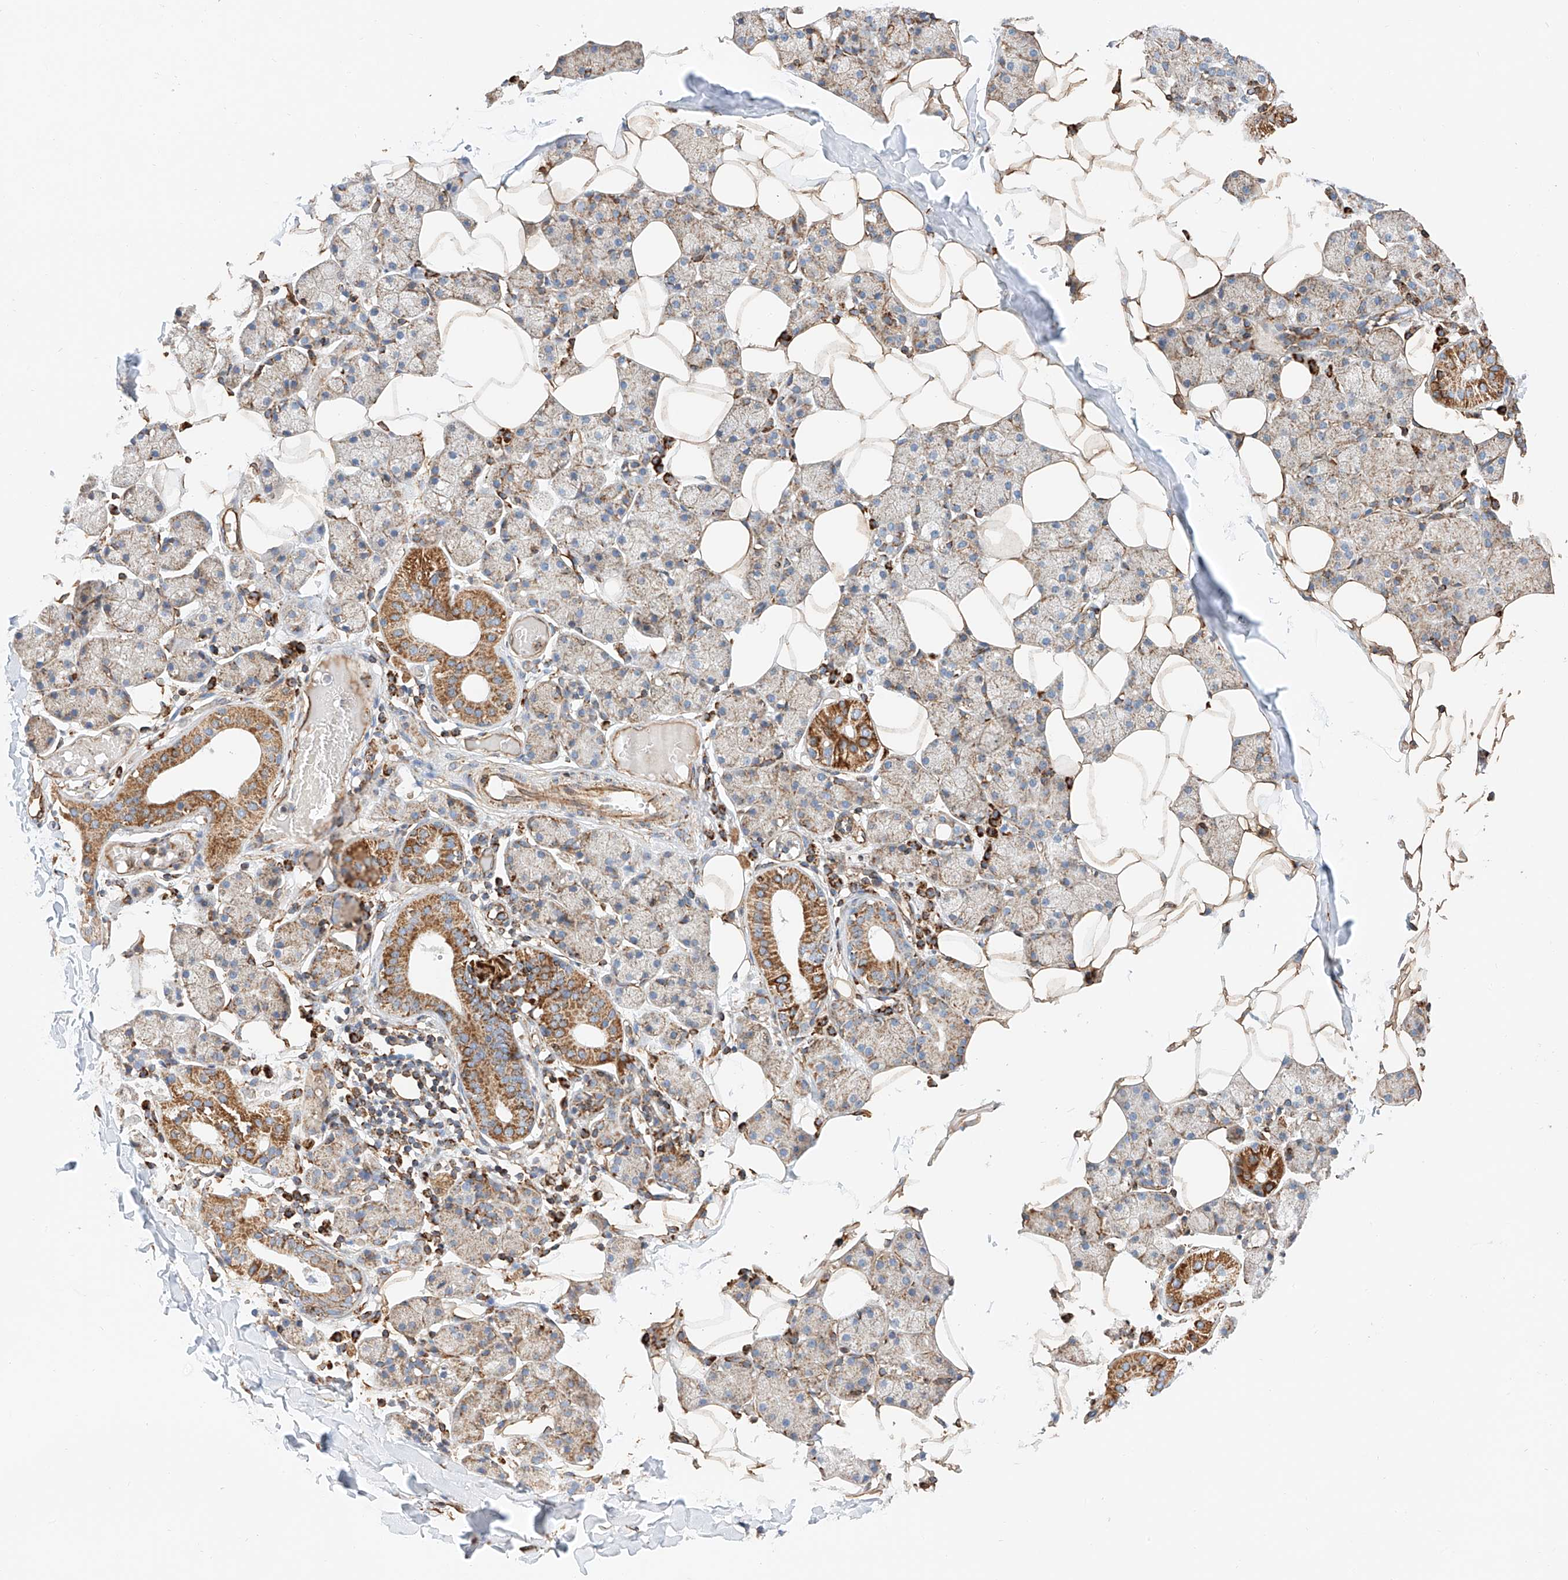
{"staining": {"intensity": "strong", "quantity": "<25%", "location": "cytoplasmic/membranous"}, "tissue": "salivary gland", "cell_type": "Glandular cells", "image_type": "normal", "snomed": [{"axis": "morphology", "description": "Normal tissue, NOS"}, {"axis": "topography", "description": "Salivary gland"}], "caption": "Human salivary gland stained for a protein (brown) reveals strong cytoplasmic/membranous positive positivity in approximately <25% of glandular cells.", "gene": "NDUFV3", "patient": {"sex": "female", "age": 33}}